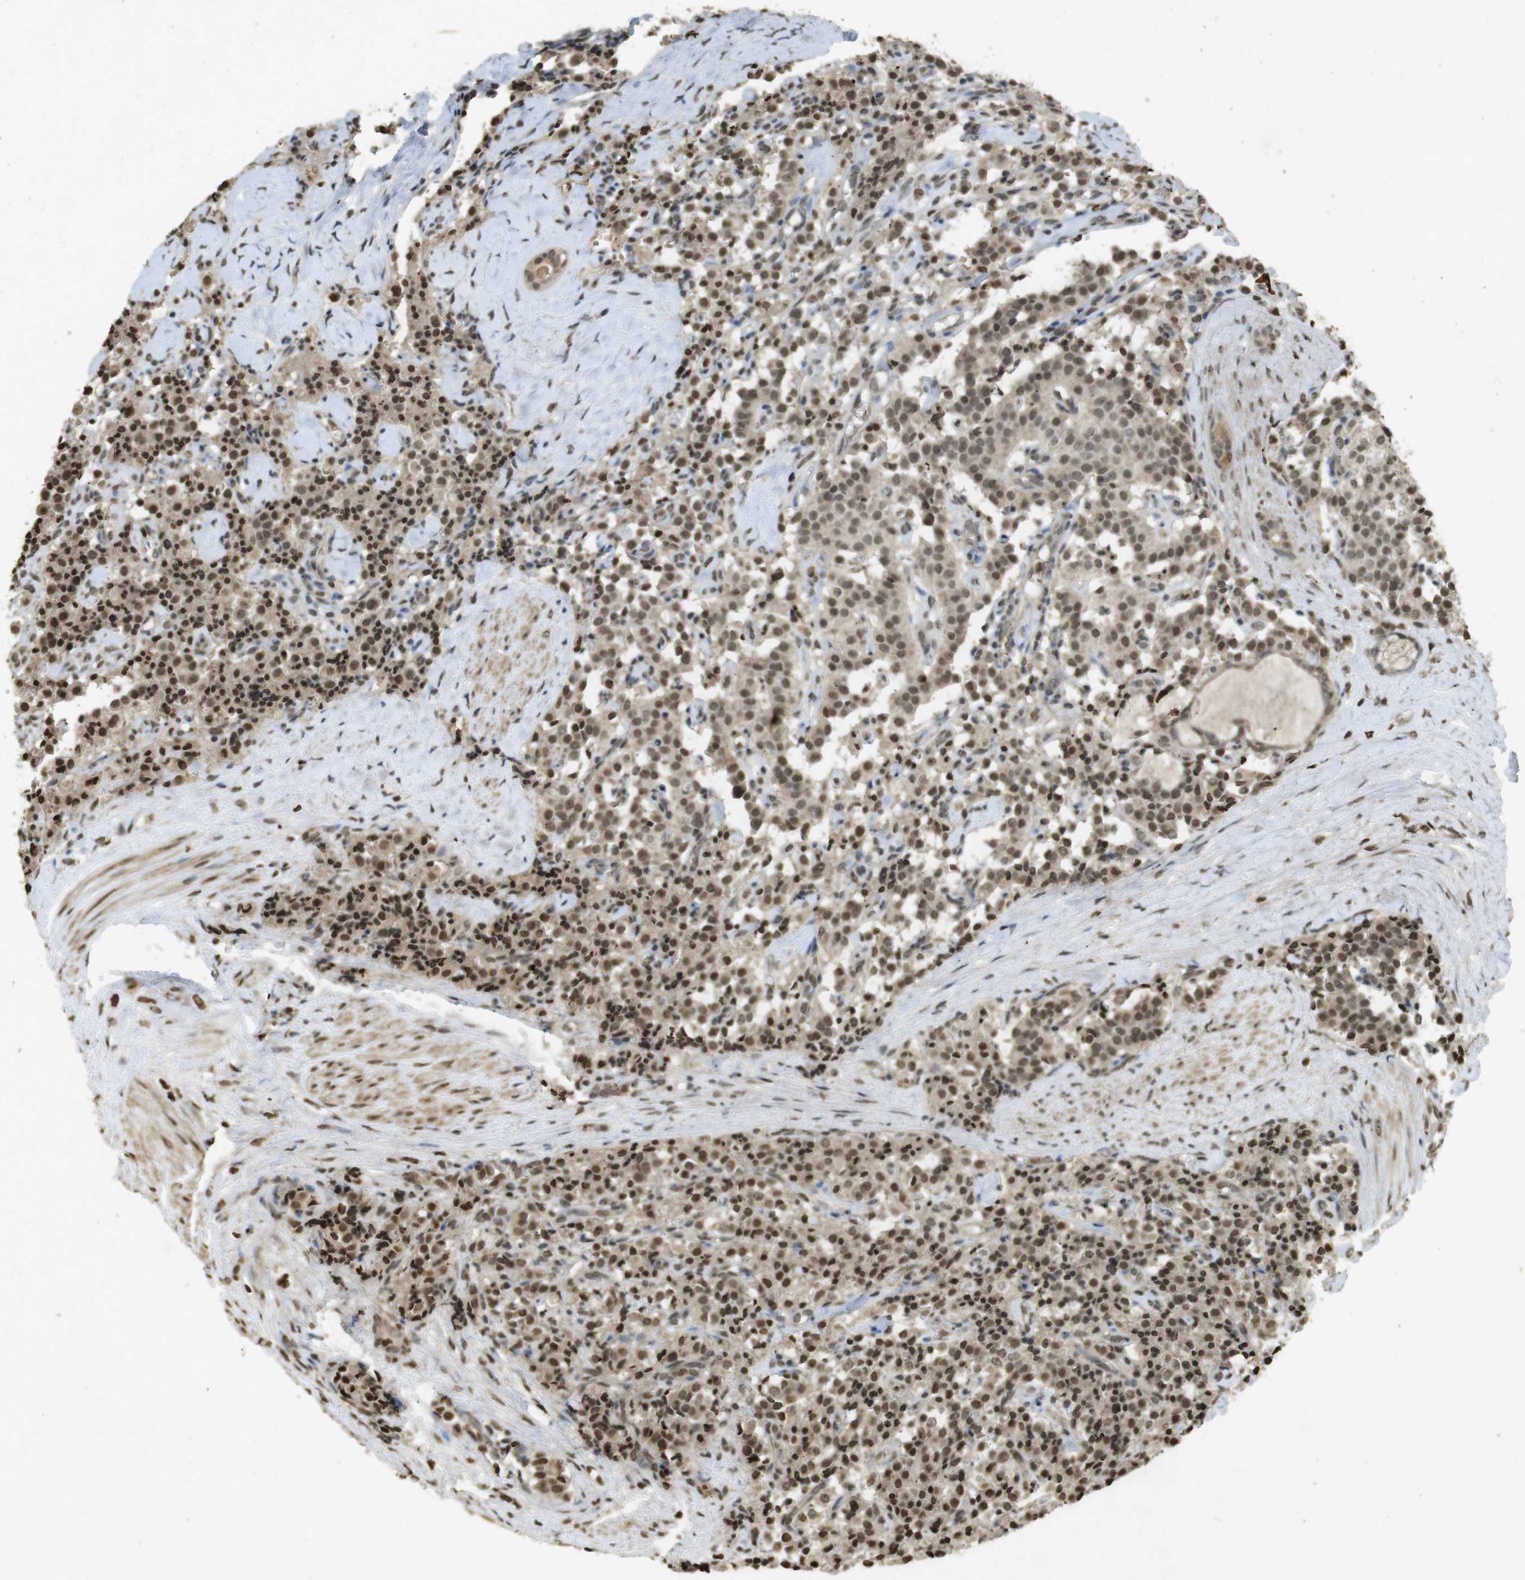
{"staining": {"intensity": "moderate", "quantity": ">75%", "location": "cytoplasmic/membranous,nuclear"}, "tissue": "carcinoid", "cell_type": "Tumor cells", "image_type": "cancer", "snomed": [{"axis": "morphology", "description": "Carcinoid, malignant, NOS"}, {"axis": "topography", "description": "Lung"}], "caption": "Malignant carcinoid tissue reveals moderate cytoplasmic/membranous and nuclear positivity in approximately >75% of tumor cells", "gene": "ORC4", "patient": {"sex": "male", "age": 30}}